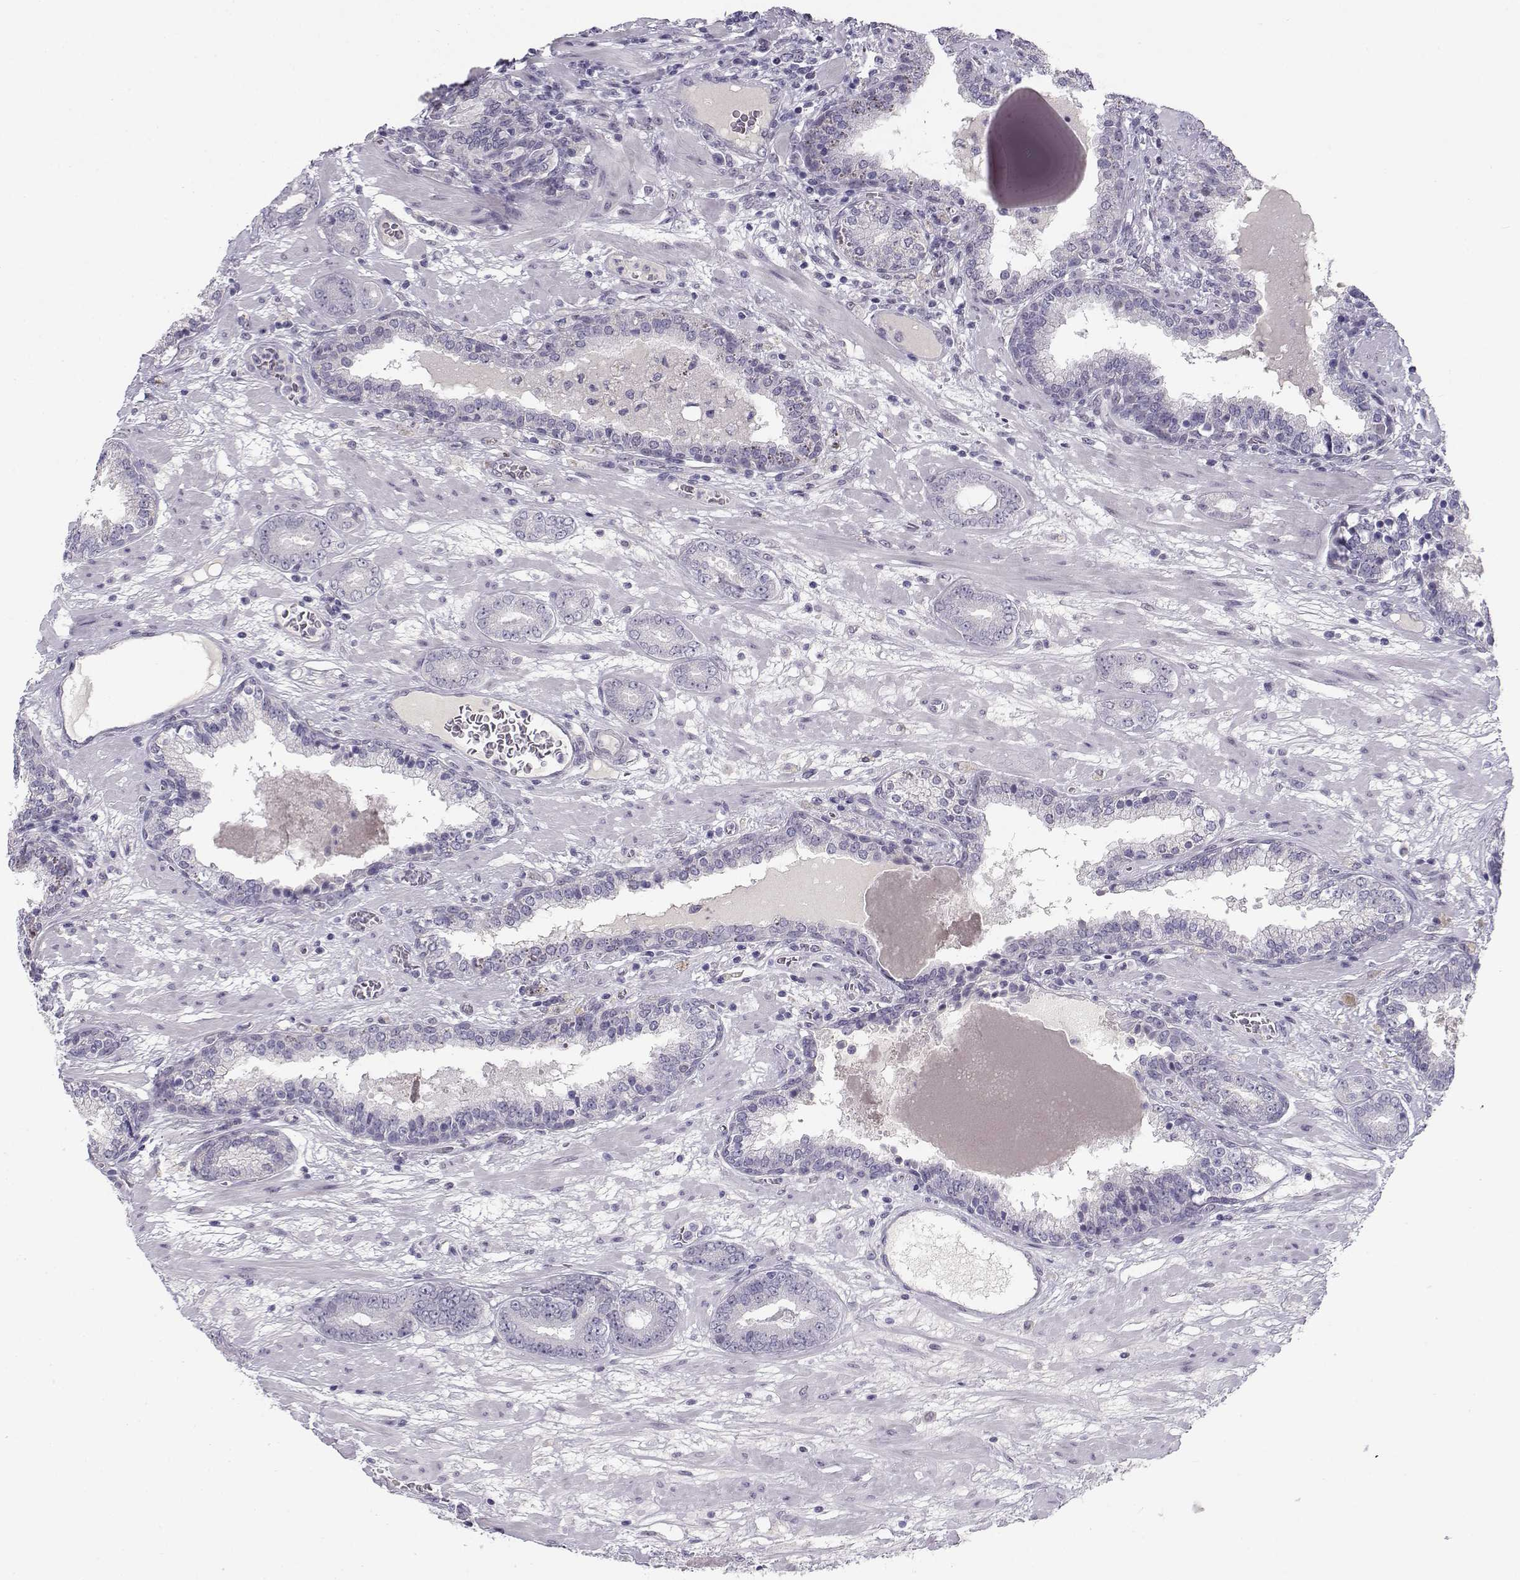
{"staining": {"intensity": "negative", "quantity": "none", "location": "none"}, "tissue": "prostate cancer", "cell_type": "Tumor cells", "image_type": "cancer", "snomed": [{"axis": "morphology", "description": "Adenocarcinoma, Low grade"}, {"axis": "topography", "description": "Prostate"}], "caption": "DAB (3,3'-diaminobenzidine) immunohistochemical staining of human prostate cancer (adenocarcinoma (low-grade)) shows no significant staining in tumor cells.", "gene": "C16orf86", "patient": {"sex": "male", "age": 60}}